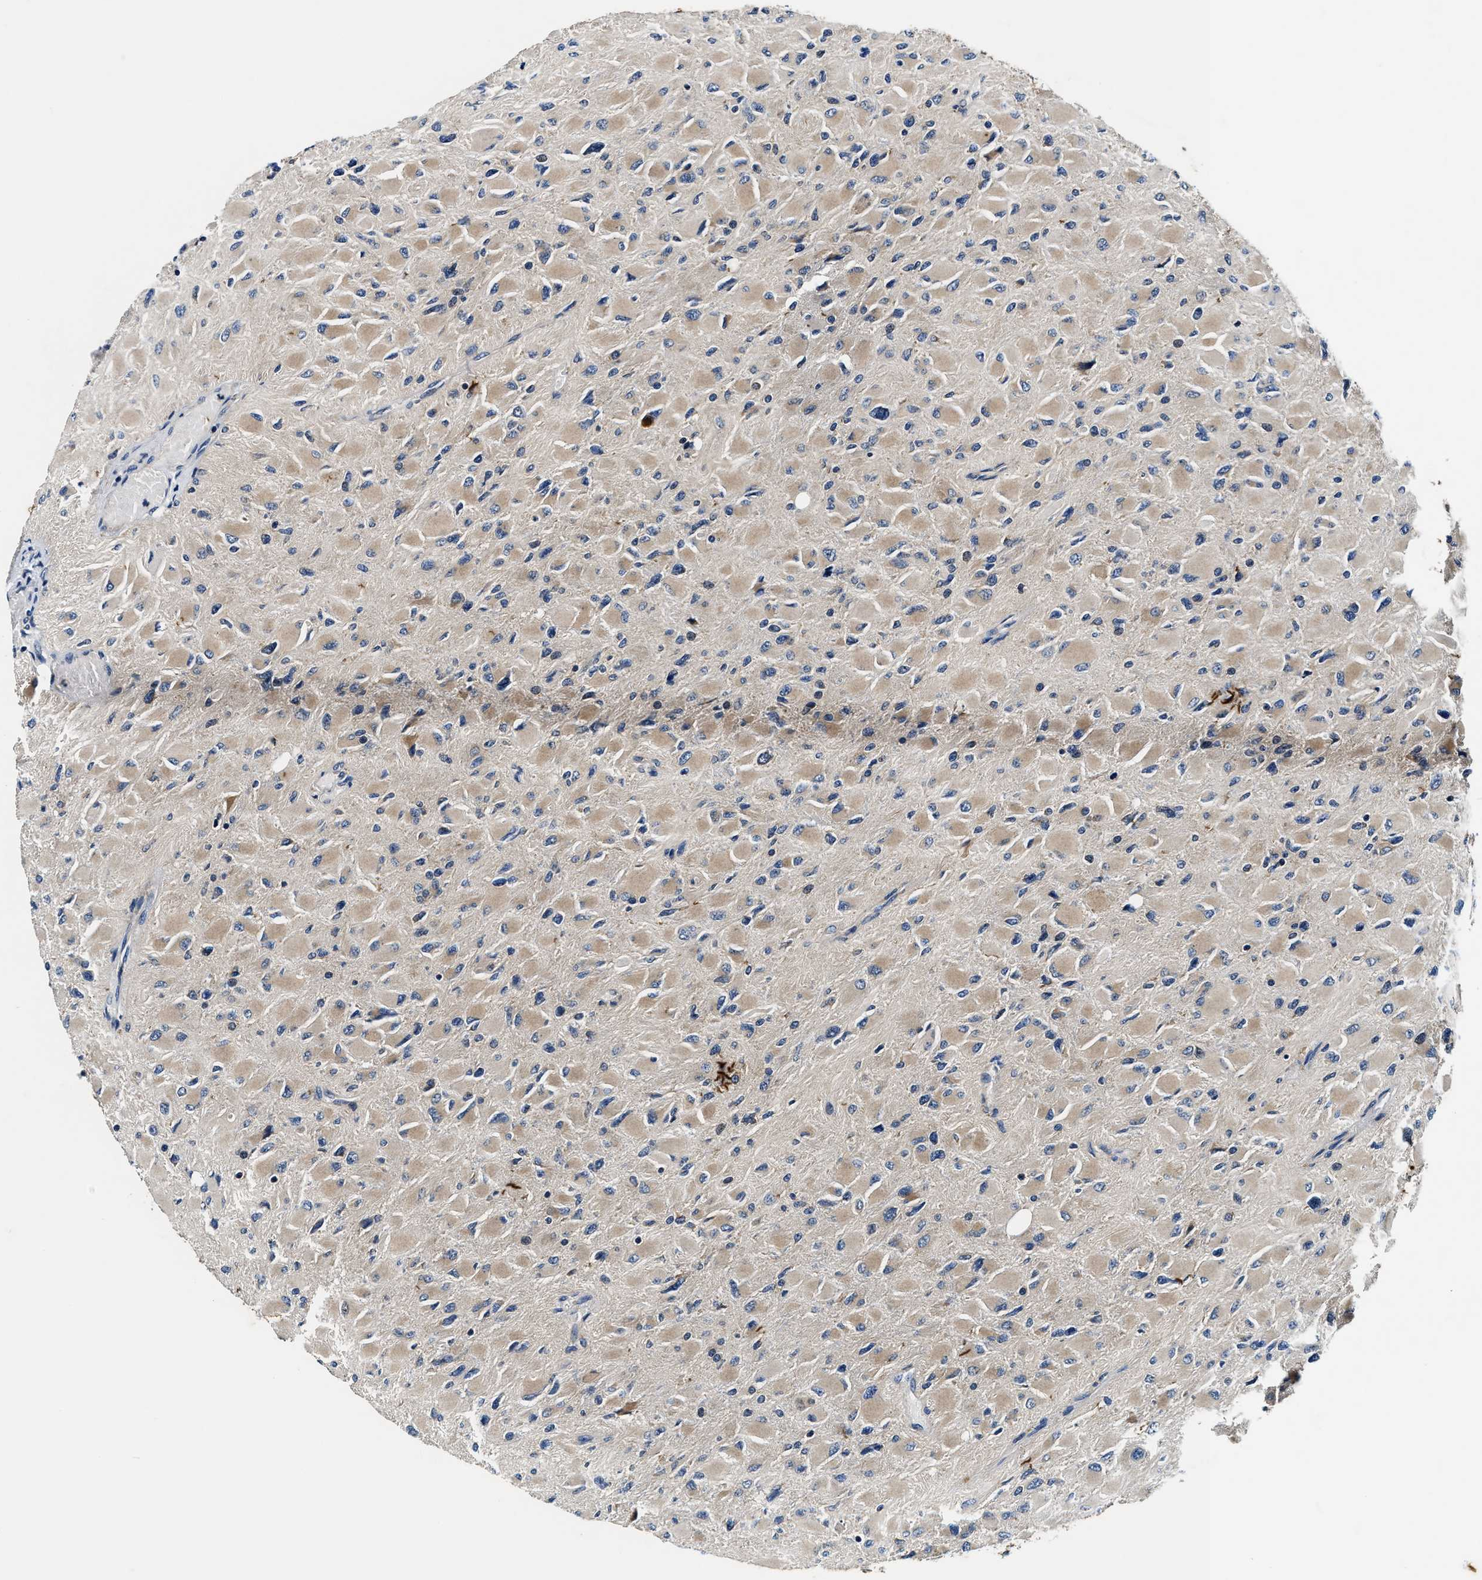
{"staining": {"intensity": "weak", "quantity": ">75%", "location": "cytoplasmic/membranous"}, "tissue": "glioma", "cell_type": "Tumor cells", "image_type": "cancer", "snomed": [{"axis": "morphology", "description": "Glioma, malignant, High grade"}, {"axis": "topography", "description": "Cerebral cortex"}], "caption": "Immunohistochemical staining of human glioma exhibits weak cytoplasmic/membranous protein staining in approximately >75% of tumor cells.", "gene": "PI4KB", "patient": {"sex": "female", "age": 36}}